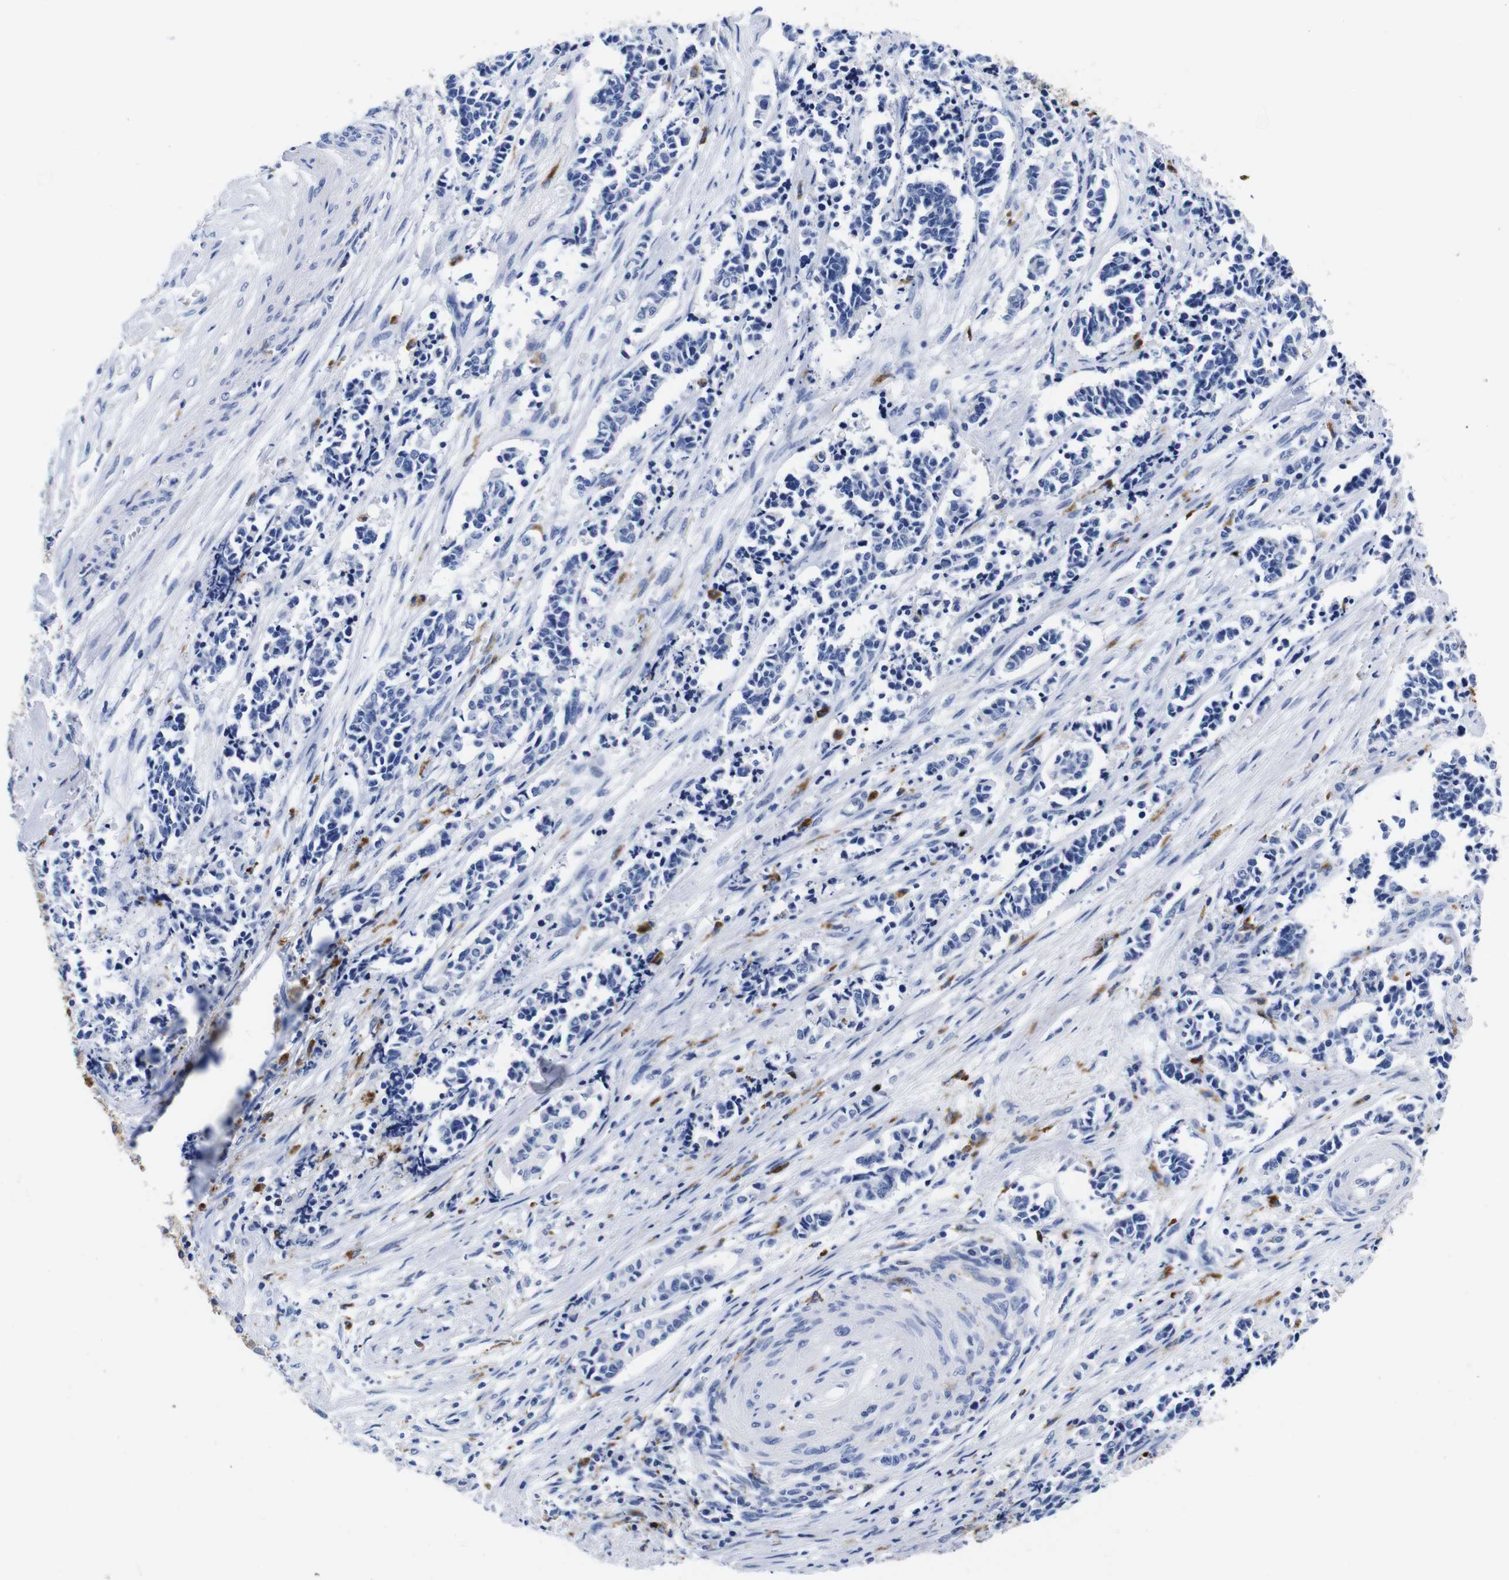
{"staining": {"intensity": "negative", "quantity": "none", "location": "none"}, "tissue": "cervical cancer", "cell_type": "Tumor cells", "image_type": "cancer", "snomed": [{"axis": "morphology", "description": "Squamous cell carcinoma, NOS"}, {"axis": "topography", "description": "Cervix"}], "caption": "A photomicrograph of human cervical cancer (squamous cell carcinoma) is negative for staining in tumor cells.", "gene": "HLA-DMB", "patient": {"sex": "female", "age": 35}}